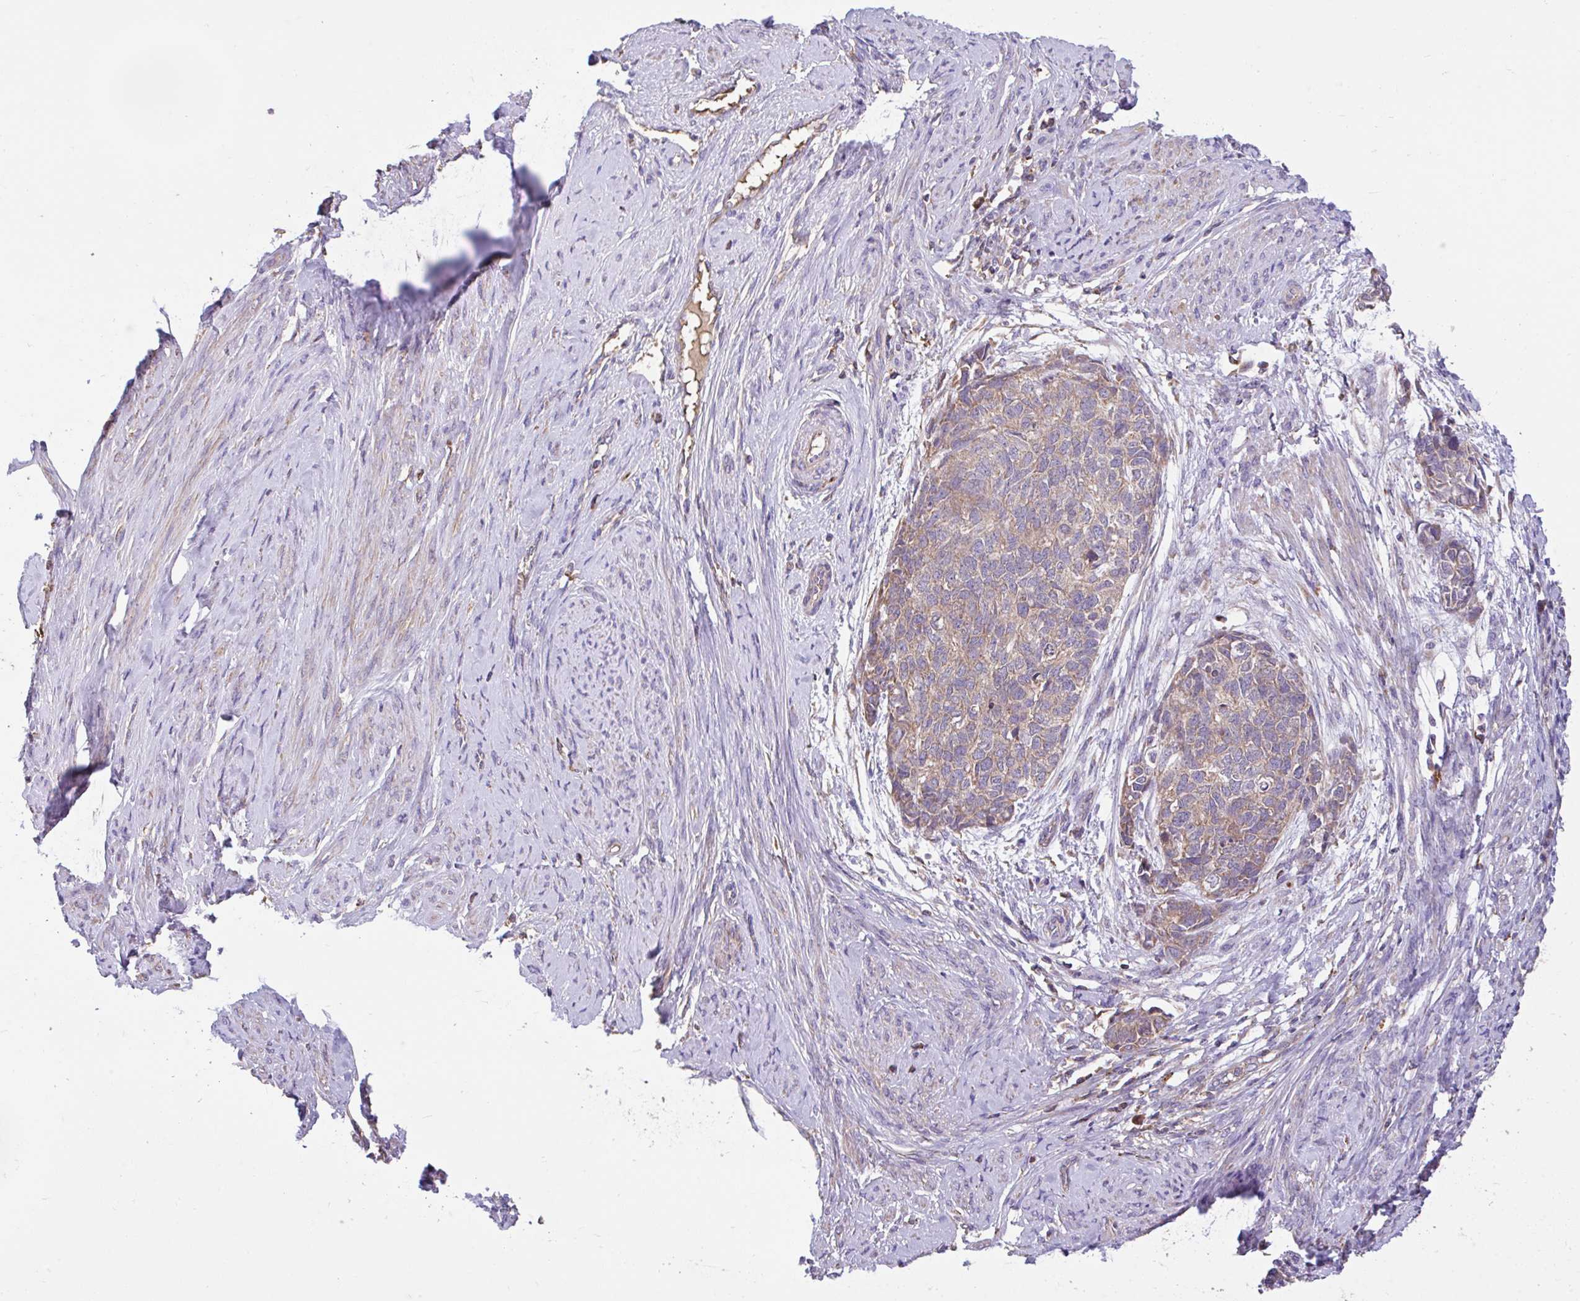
{"staining": {"intensity": "weak", "quantity": ">75%", "location": "cytoplasmic/membranous"}, "tissue": "cervical cancer", "cell_type": "Tumor cells", "image_type": "cancer", "snomed": [{"axis": "morphology", "description": "Squamous cell carcinoma, NOS"}, {"axis": "topography", "description": "Cervix"}], "caption": "Squamous cell carcinoma (cervical) stained with DAB (3,3'-diaminobenzidine) IHC reveals low levels of weak cytoplasmic/membranous staining in approximately >75% of tumor cells.", "gene": "RALBP1", "patient": {"sex": "female", "age": 63}}